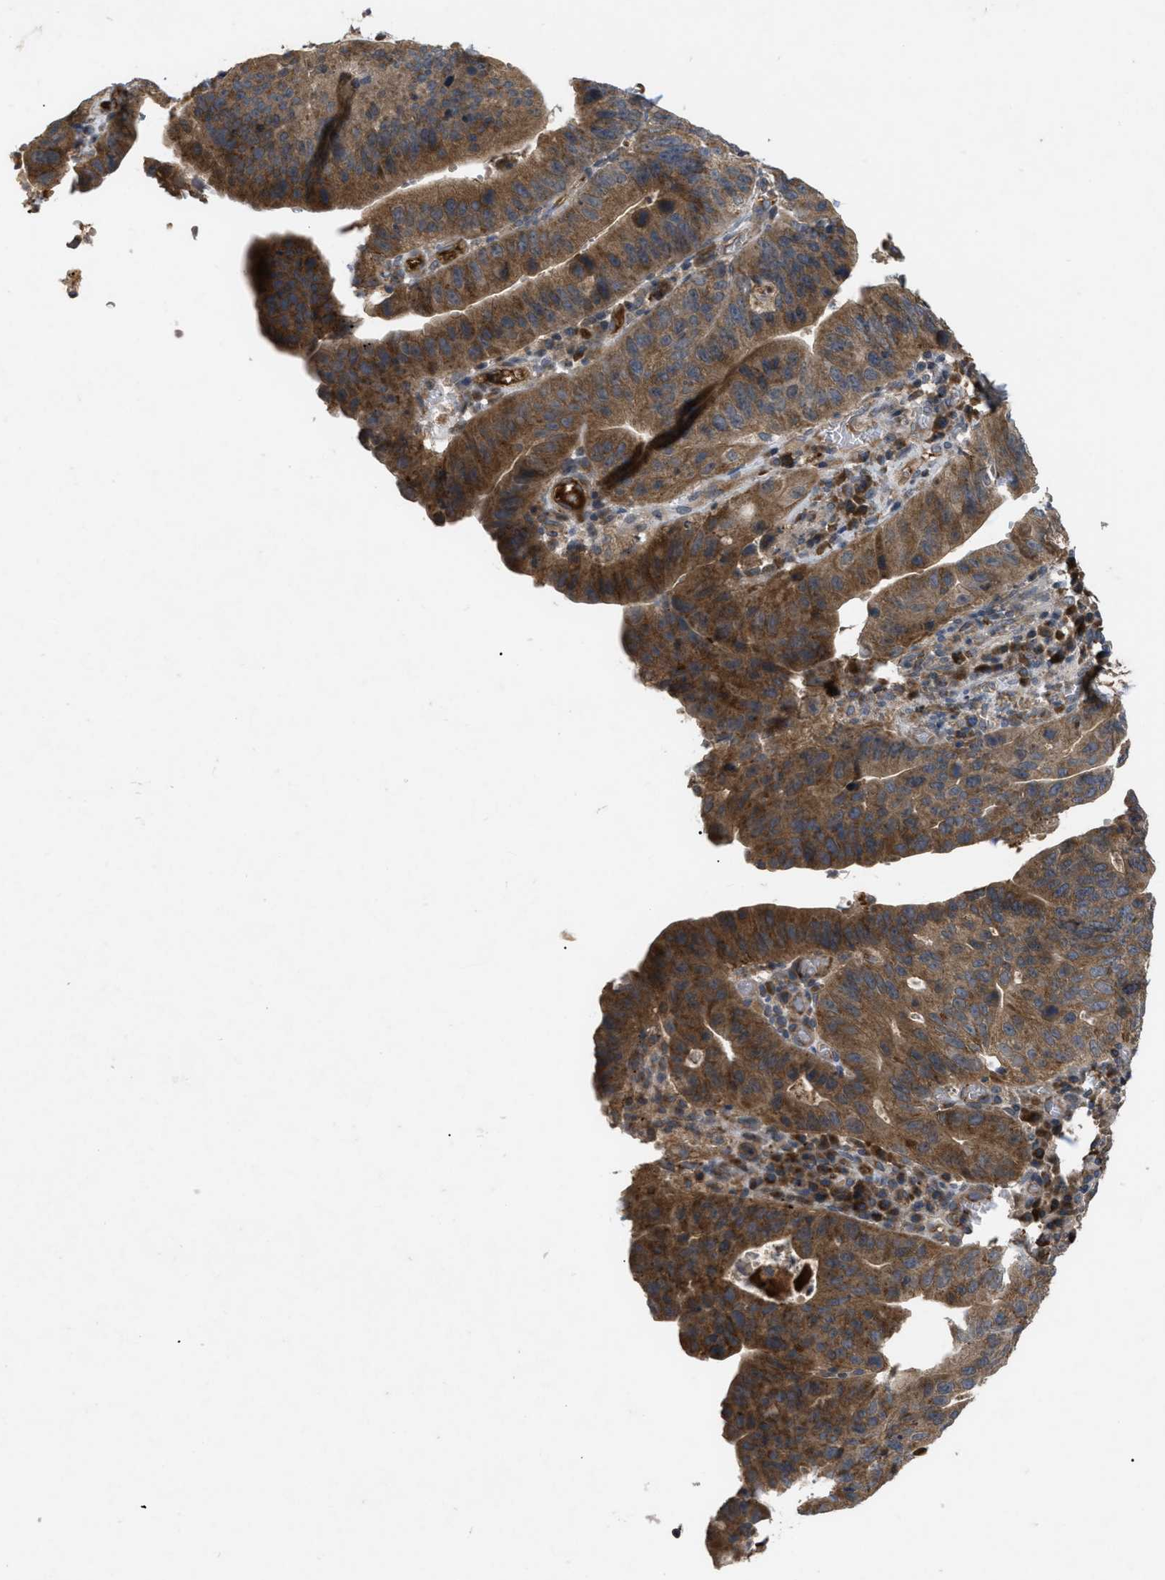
{"staining": {"intensity": "moderate", "quantity": ">75%", "location": "cytoplasmic/membranous"}, "tissue": "stomach cancer", "cell_type": "Tumor cells", "image_type": "cancer", "snomed": [{"axis": "morphology", "description": "Adenocarcinoma, NOS"}, {"axis": "topography", "description": "Stomach"}], "caption": "The photomicrograph shows immunohistochemical staining of stomach cancer. There is moderate cytoplasmic/membranous expression is seen in approximately >75% of tumor cells.", "gene": "RAB2A", "patient": {"sex": "male", "age": 59}}